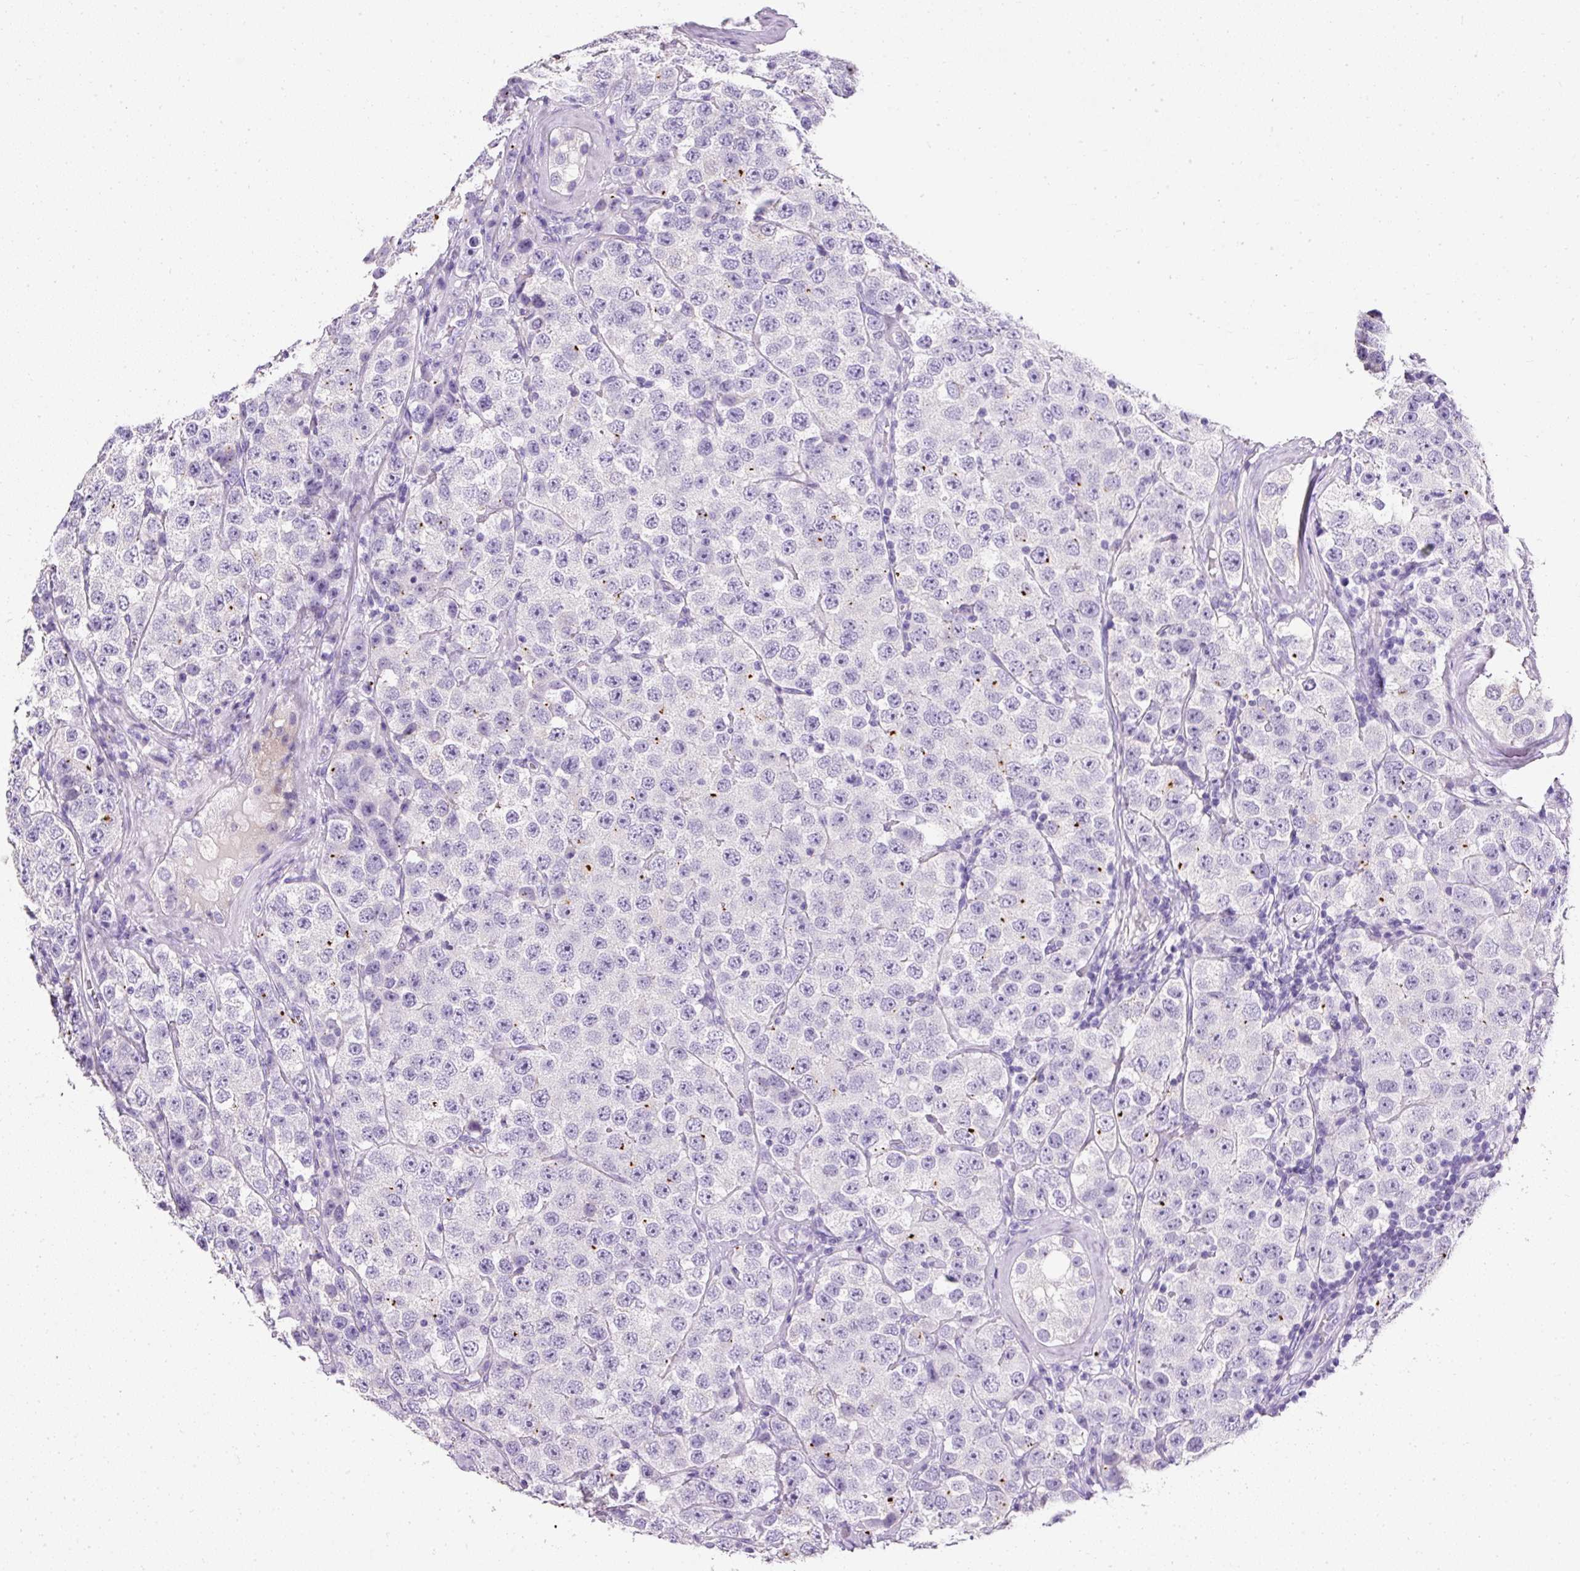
{"staining": {"intensity": "negative", "quantity": "none", "location": "none"}, "tissue": "testis cancer", "cell_type": "Tumor cells", "image_type": "cancer", "snomed": [{"axis": "morphology", "description": "Seminoma, NOS"}, {"axis": "topography", "description": "Testis"}], "caption": "Immunohistochemical staining of testis cancer (seminoma) reveals no significant positivity in tumor cells.", "gene": "C2CD4C", "patient": {"sex": "male", "age": 28}}